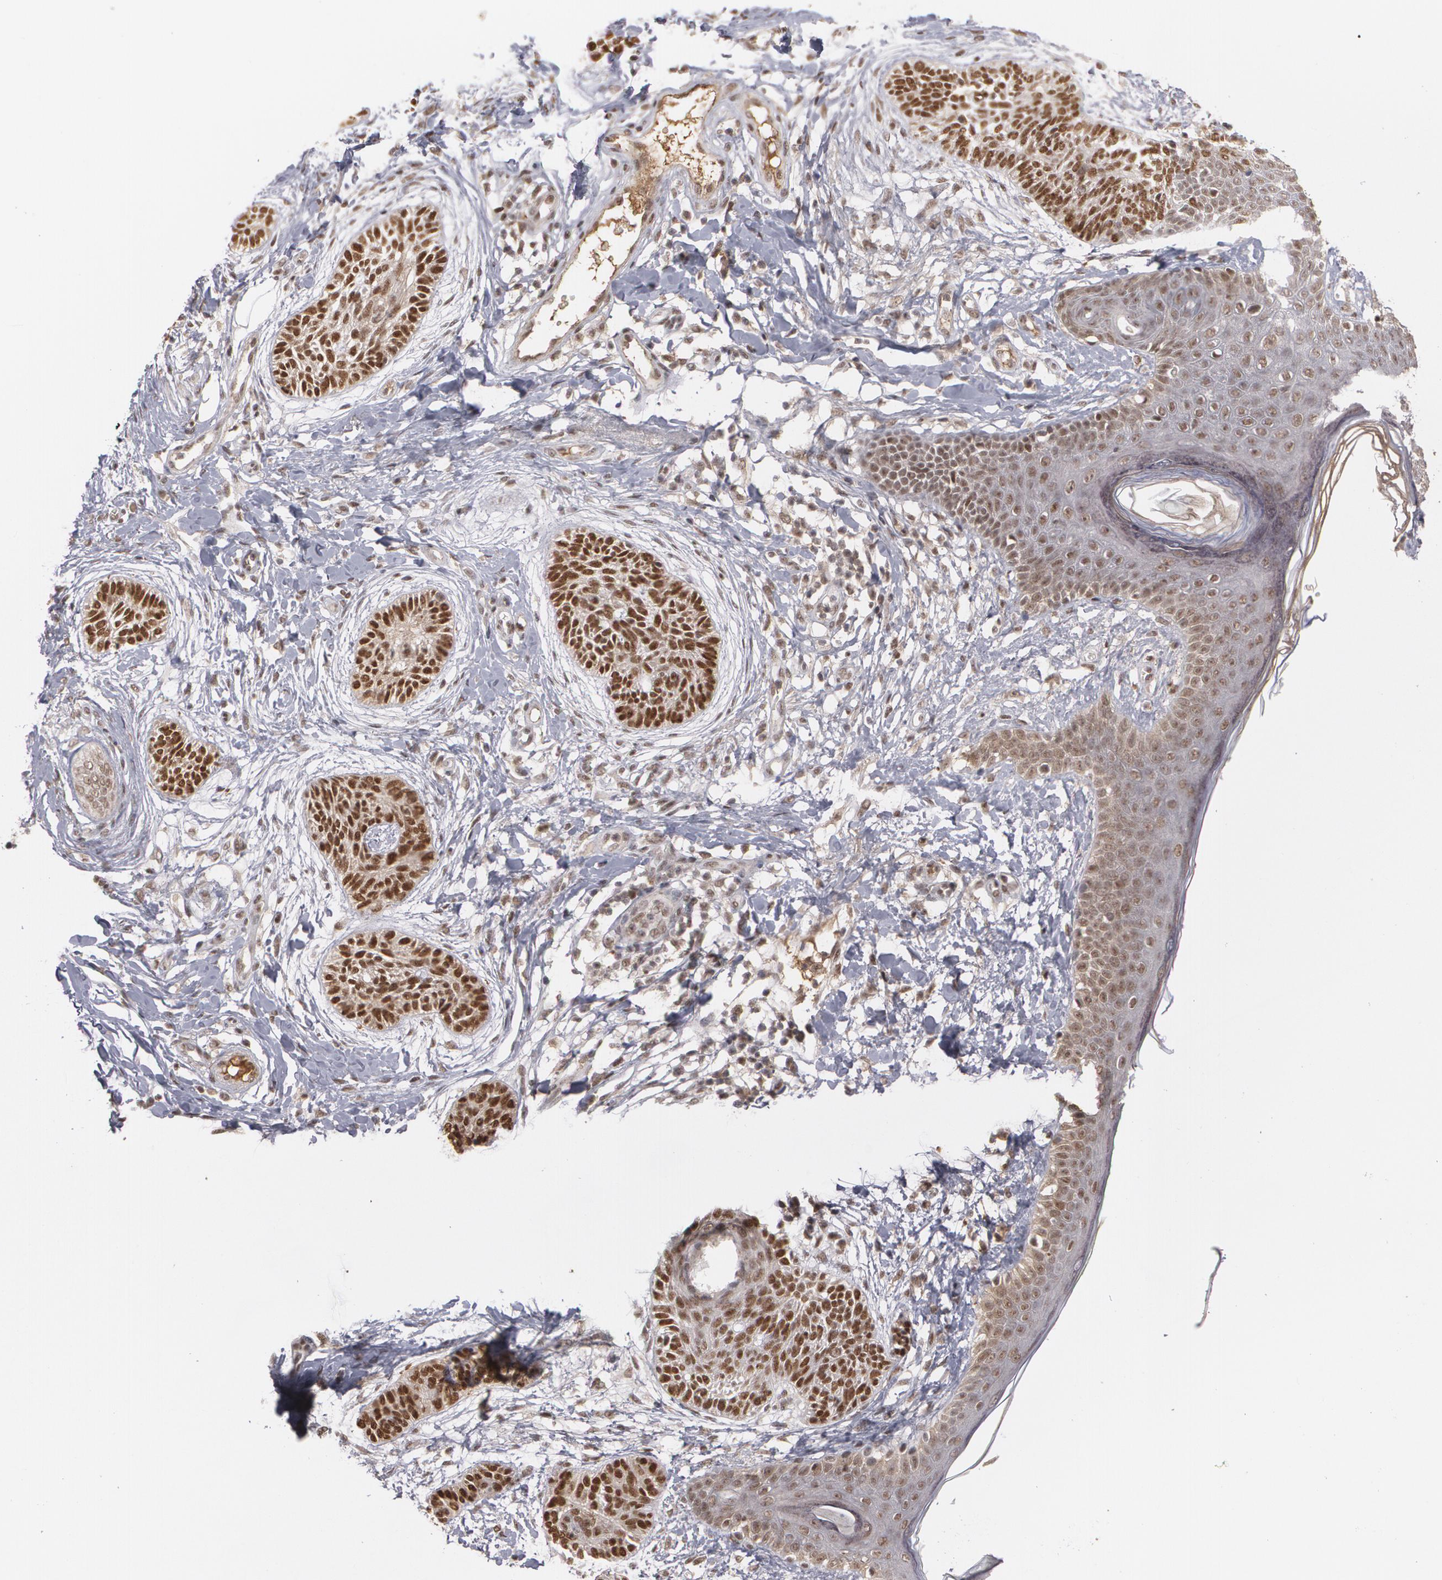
{"staining": {"intensity": "strong", "quantity": ">75%", "location": "nuclear"}, "tissue": "skin cancer", "cell_type": "Tumor cells", "image_type": "cancer", "snomed": [{"axis": "morphology", "description": "Normal tissue, NOS"}, {"axis": "morphology", "description": "Basal cell carcinoma"}, {"axis": "topography", "description": "Skin"}], "caption": "This histopathology image reveals IHC staining of human skin basal cell carcinoma, with high strong nuclear staining in about >75% of tumor cells.", "gene": "ZNF234", "patient": {"sex": "male", "age": 63}}